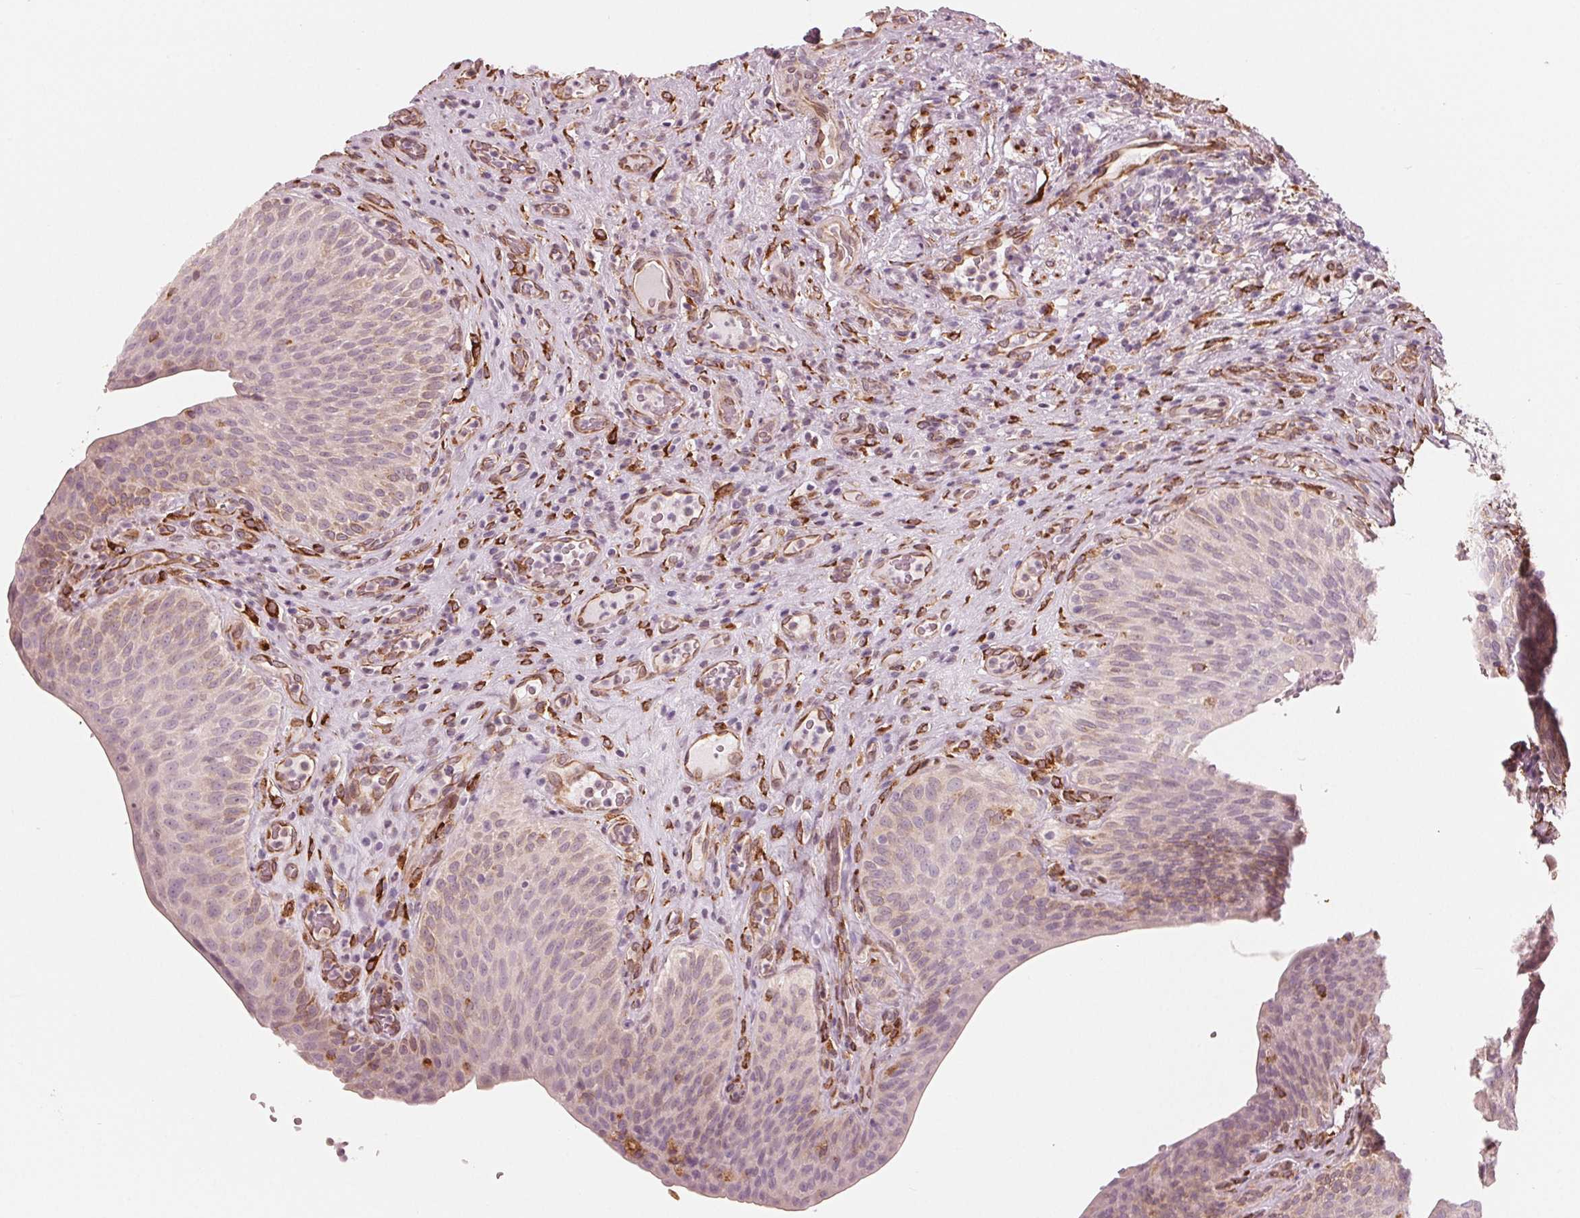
{"staining": {"intensity": "weak", "quantity": "<25%", "location": "cytoplasmic/membranous"}, "tissue": "urinary bladder", "cell_type": "Urothelial cells", "image_type": "normal", "snomed": [{"axis": "morphology", "description": "Normal tissue, NOS"}, {"axis": "topography", "description": "Urinary bladder"}, {"axis": "topography", "description": "Peripheral nerve tissue"}], "caption": "The photomicrograph displays no significant staining in urothelial cells of urinary bladder.", "gene": "IKBIP", "patient": {"sex": "male", "age": 66}}